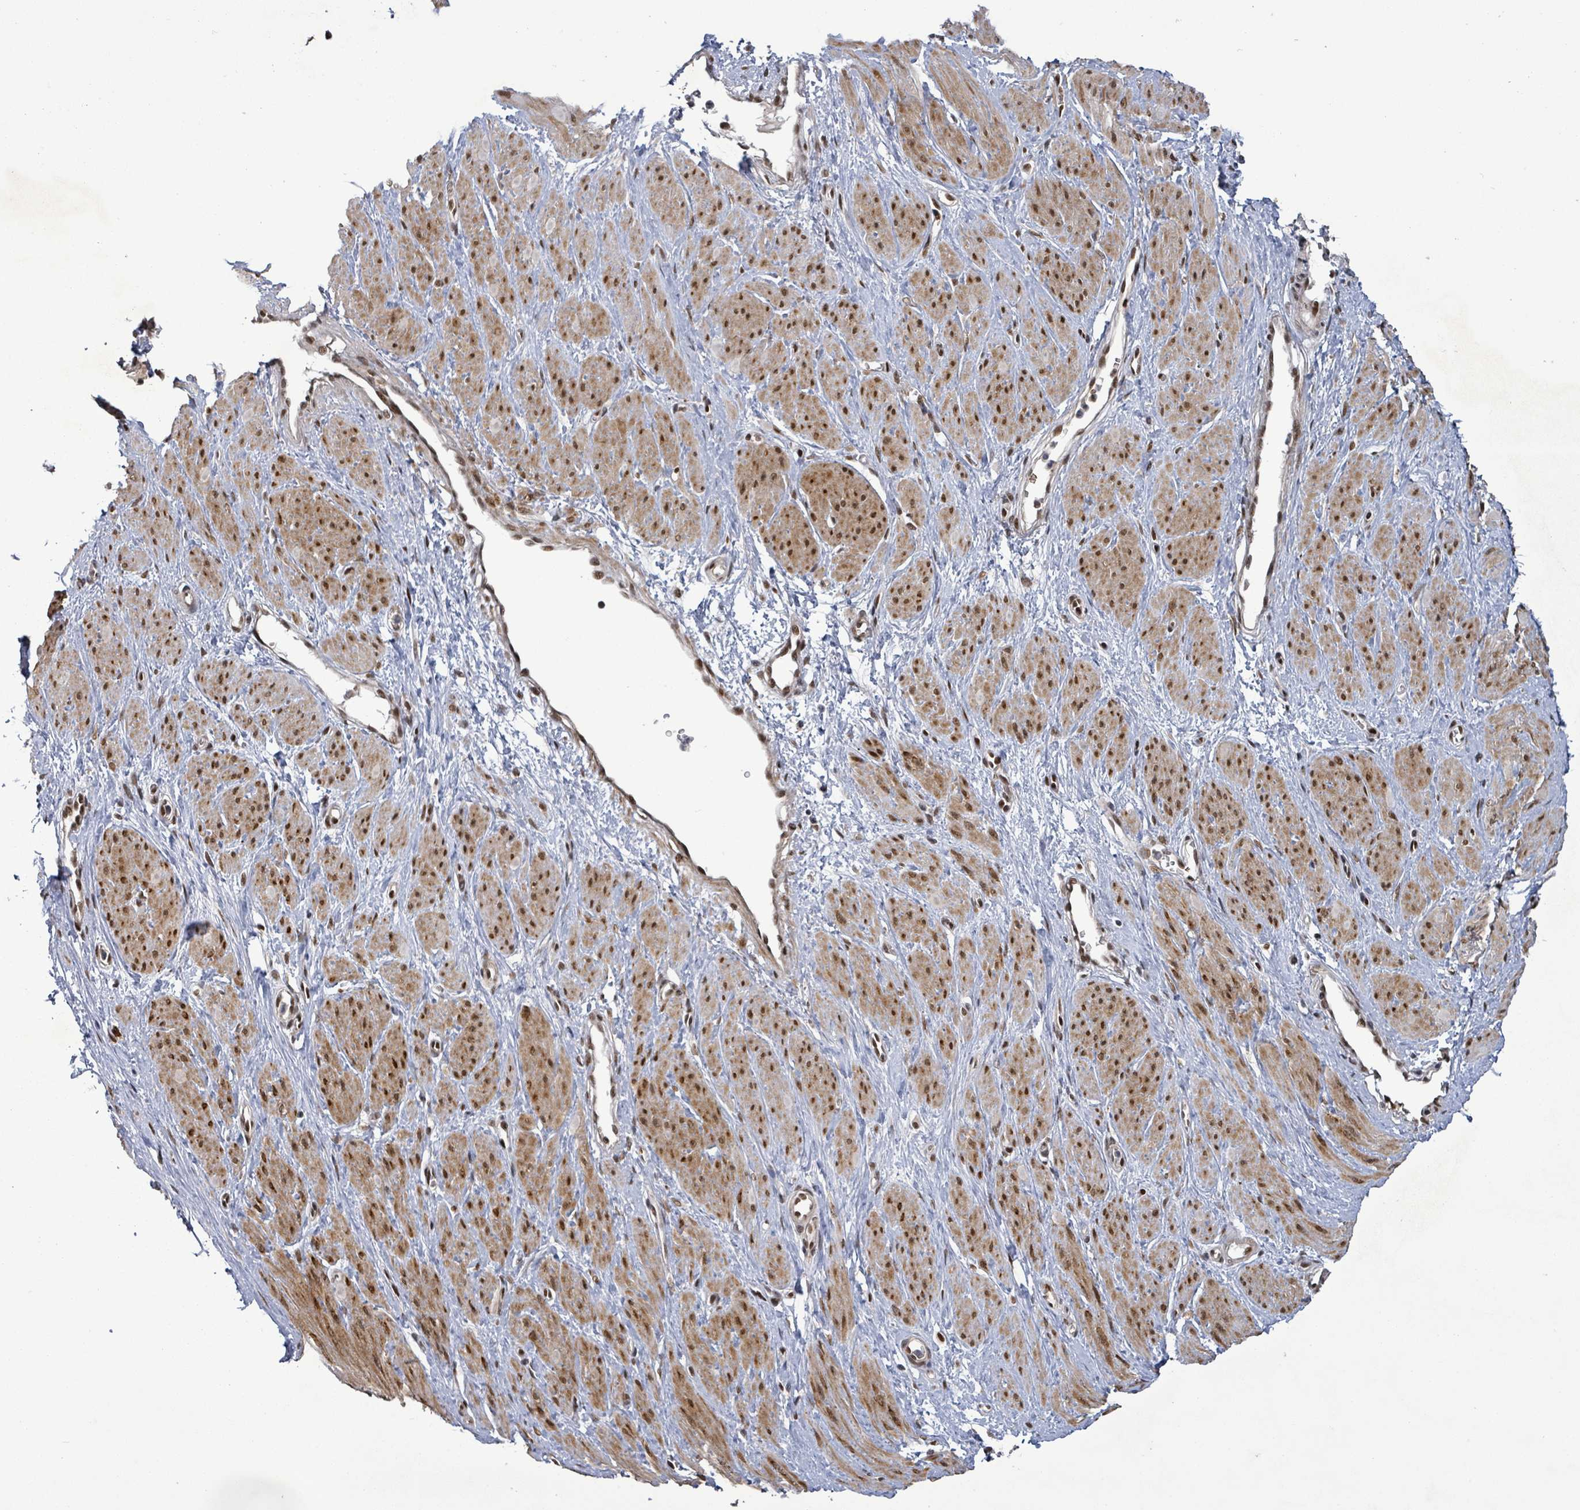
{"staining": {"intensity": "moderate", "quantity": "25%-75%", "location": "cytoplasmic/membranous,nuclear"}, "tissue": "smooth muscle", "cell_type": "Smooth muscle cells", "image_type": "normal", "snomed": [{"axis": "morphology", "description": "Normal tissue, NOS"}, {"axis": "topography", "description": "Smooth muscle"}, {"axis": "topography", "description": "Uterus"}], "caption": "Moderate cytoplasmic/membranous,nuclear protein expression is identified in about 25%-75% of smooth muscle cells in smooth muscle. (Brightfield microscopy of DAB IHC at high magnification).", "gene": "PATZ1", "patient": {"sex": "female", "age": 39}}